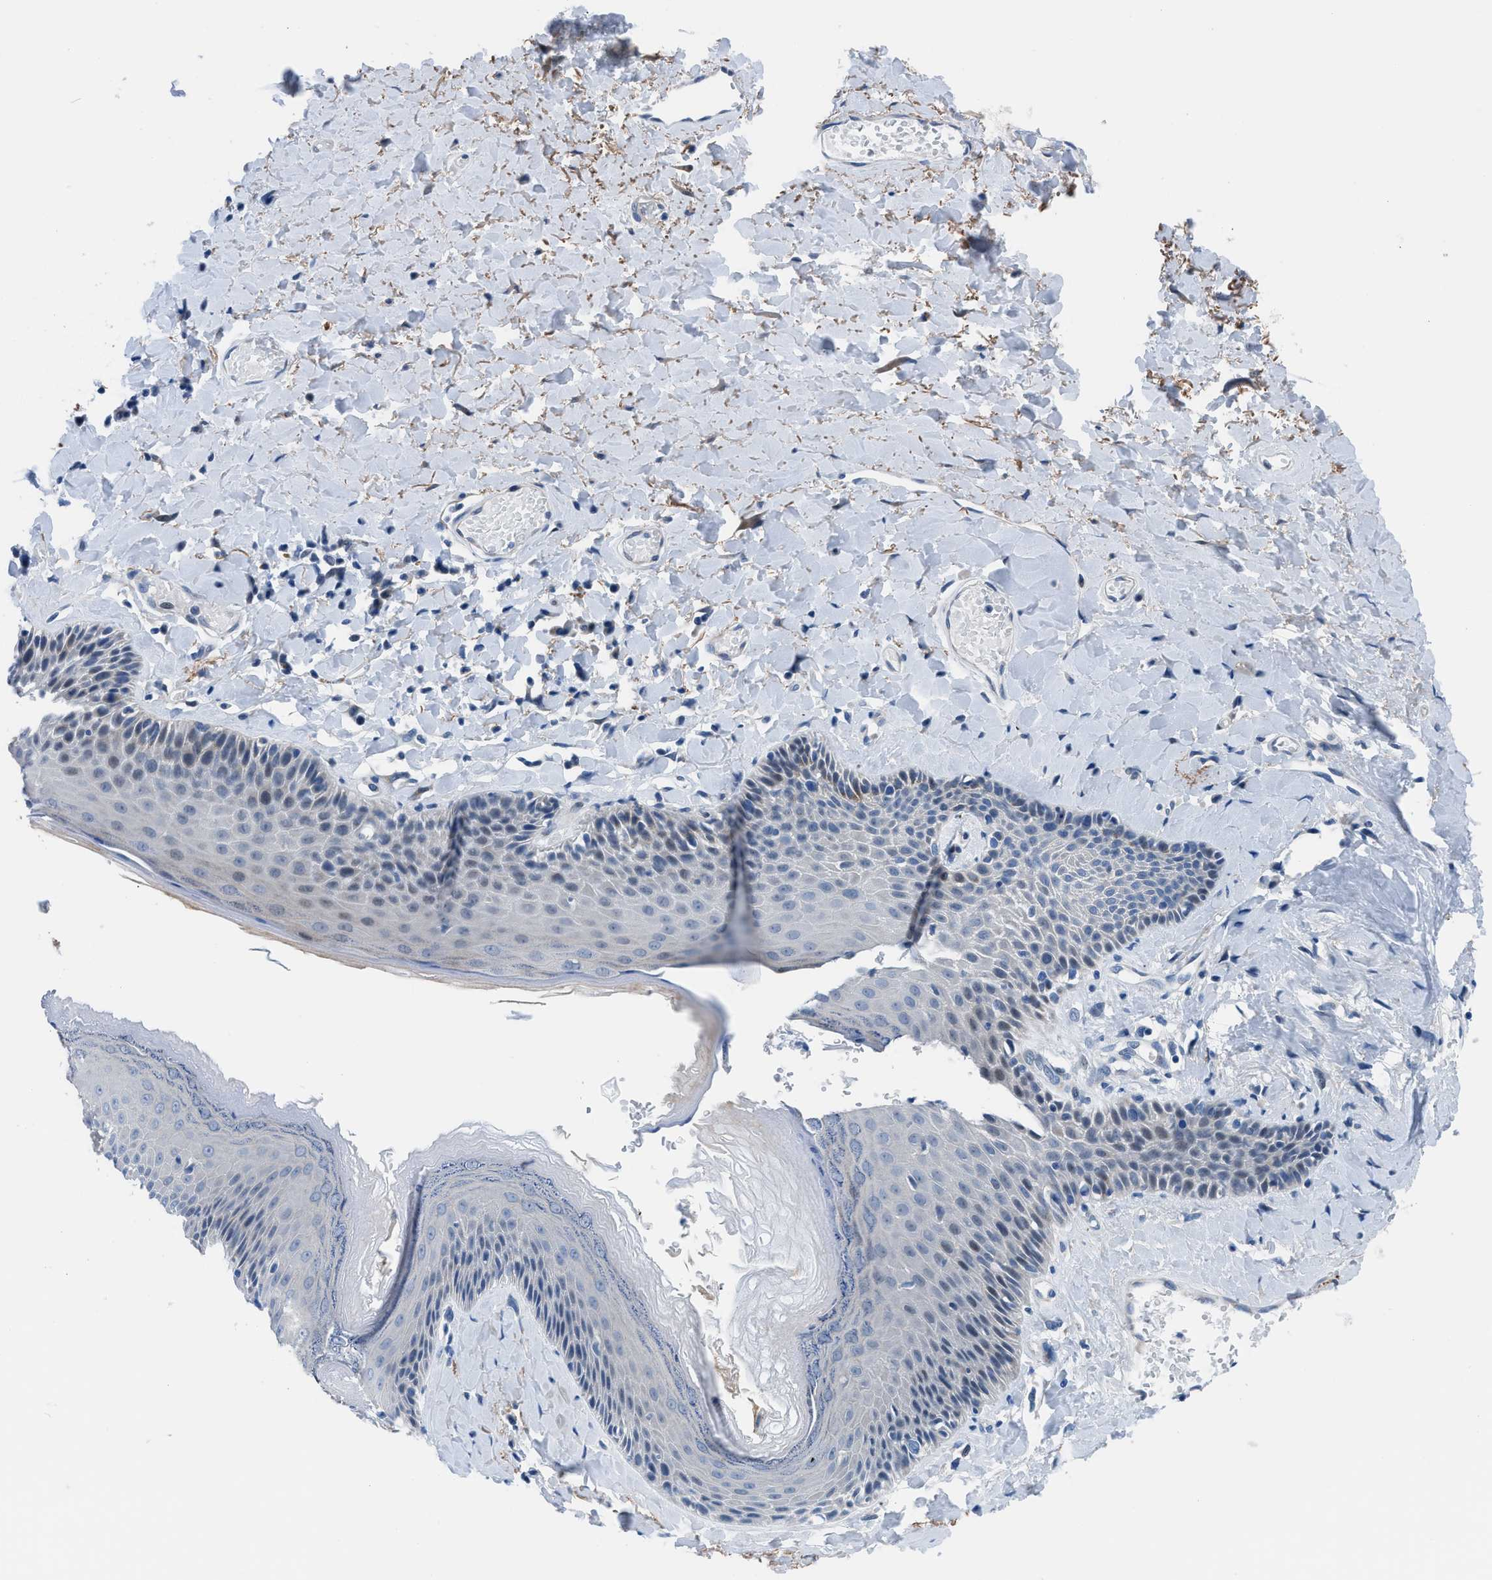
{"staining": {"intensity": "weak", "quantity": "<25%", "location": "cytoplasmic/membranous"}, "tissue": "skin", "cell_type": "Epidermal cells", "image_type": "normal", "snomed": [{"axis": "morphology", "description": "Normal tissue, NOS"}, {"axis": "topography", "description": "Anal"}], "caption": "IHC of unremarkable skin reveals no staining in epidermal cells. The staining is performed using DAB (3,3'-diaminobenzidine) brown chromogen with nuclei counter-stained in using hematoxylin.", "gene": "UAP1", "patient": {"sex": "male", "age": 69}}